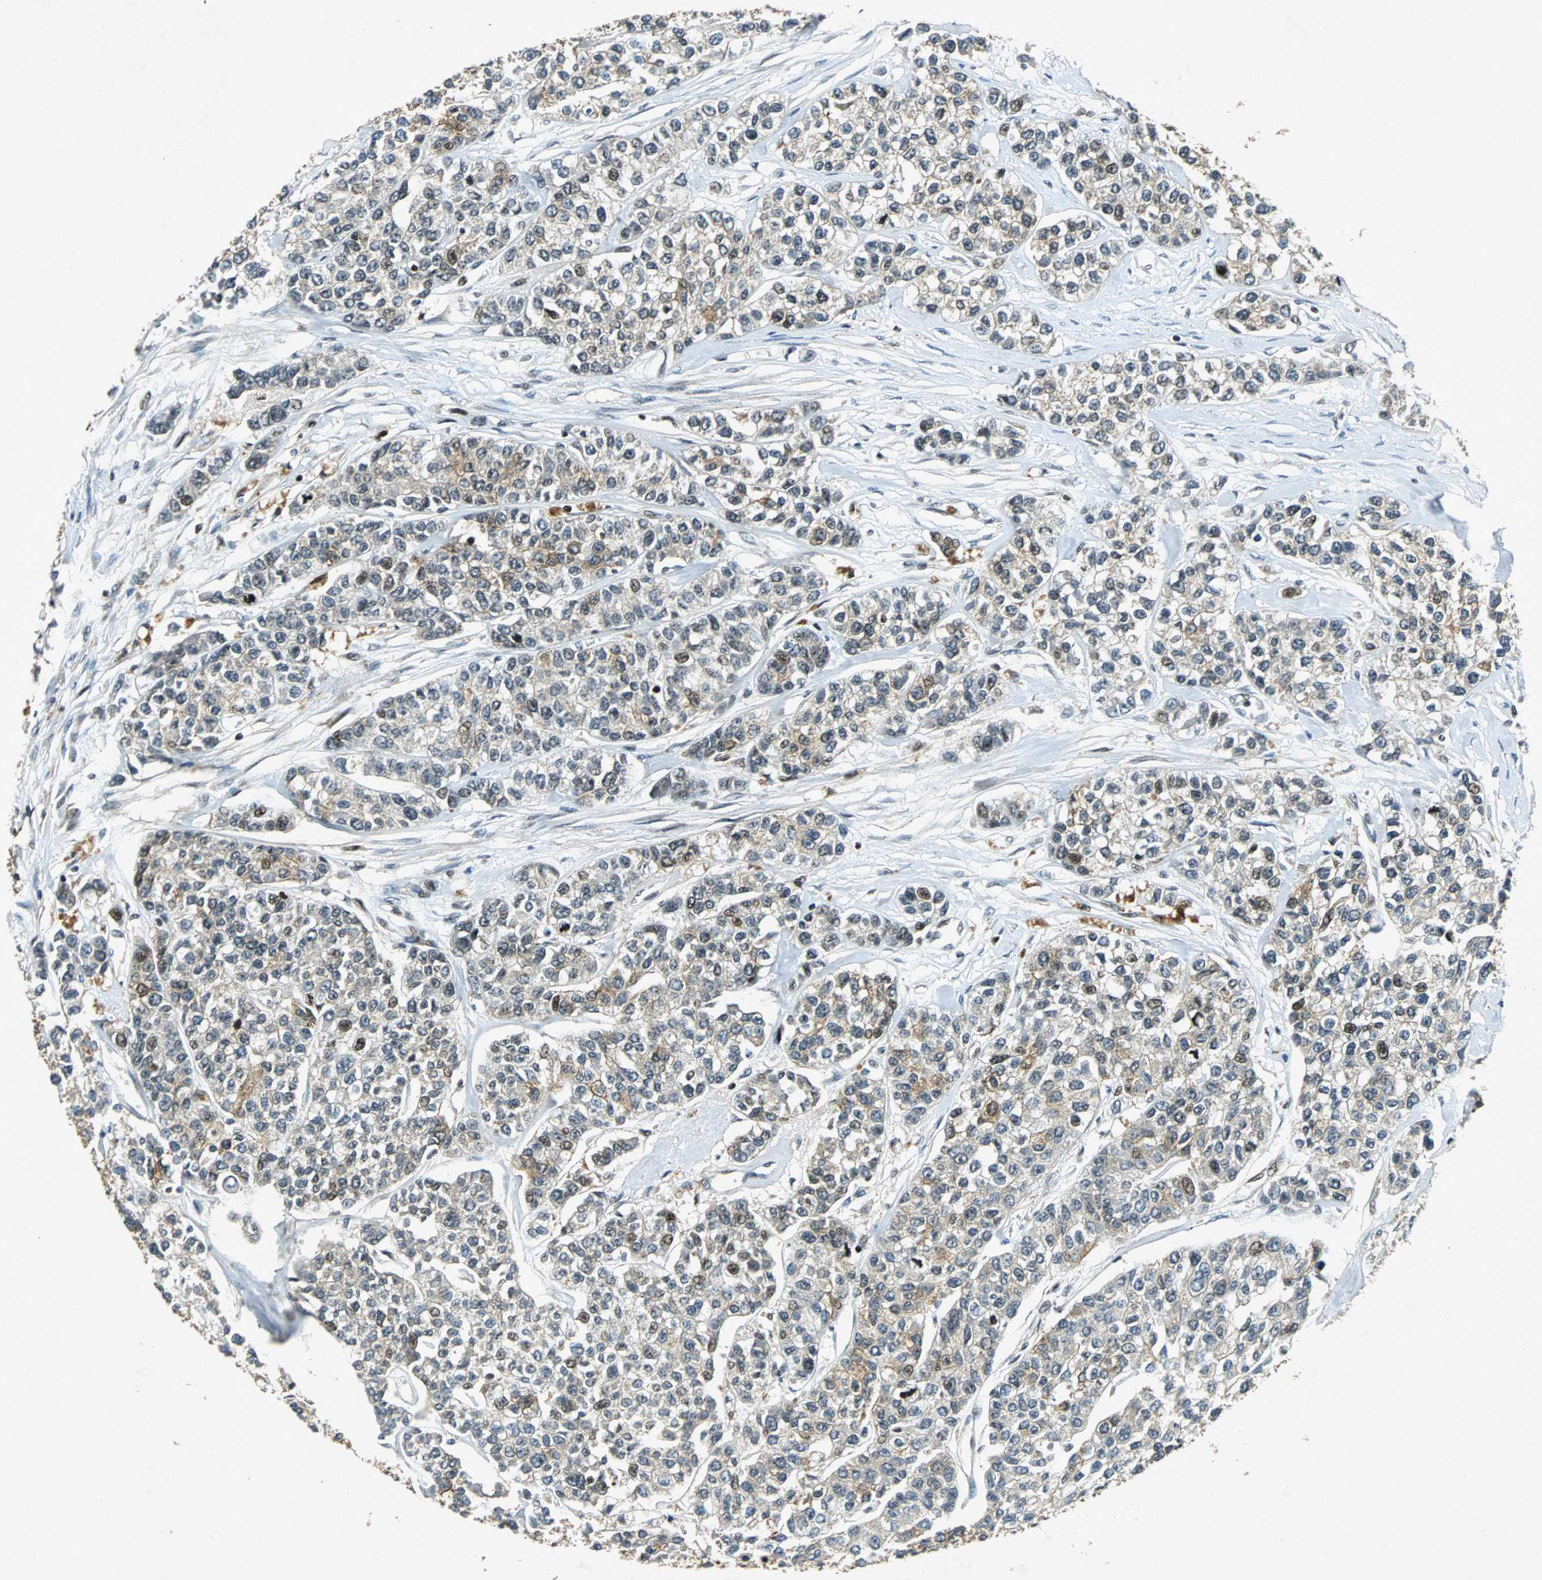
{"staining": {"intensity": "weak", "quantity": "25%-75%", "location": "cytoplasmic/membranous"}, "tissue": "breast cancer", "cell_type": "Tumor cells", "image_type": "cancer", "snomed": [{"axis": "morphology", "description": "Duct carcinoma"}, {"axis": "topography", "description": "Breast"}], "caption": "Immunohistochemical staining of human breast intraductal carcinoma reveals low levels of weak cytoplasmic/membranous staining in approximately 25%-75% of tumor cells. The protein is shown in brown color, while the nuclei are stained blue.", "gene": "TUBA4A", "patient": {"sex": "female", "age": 51}}